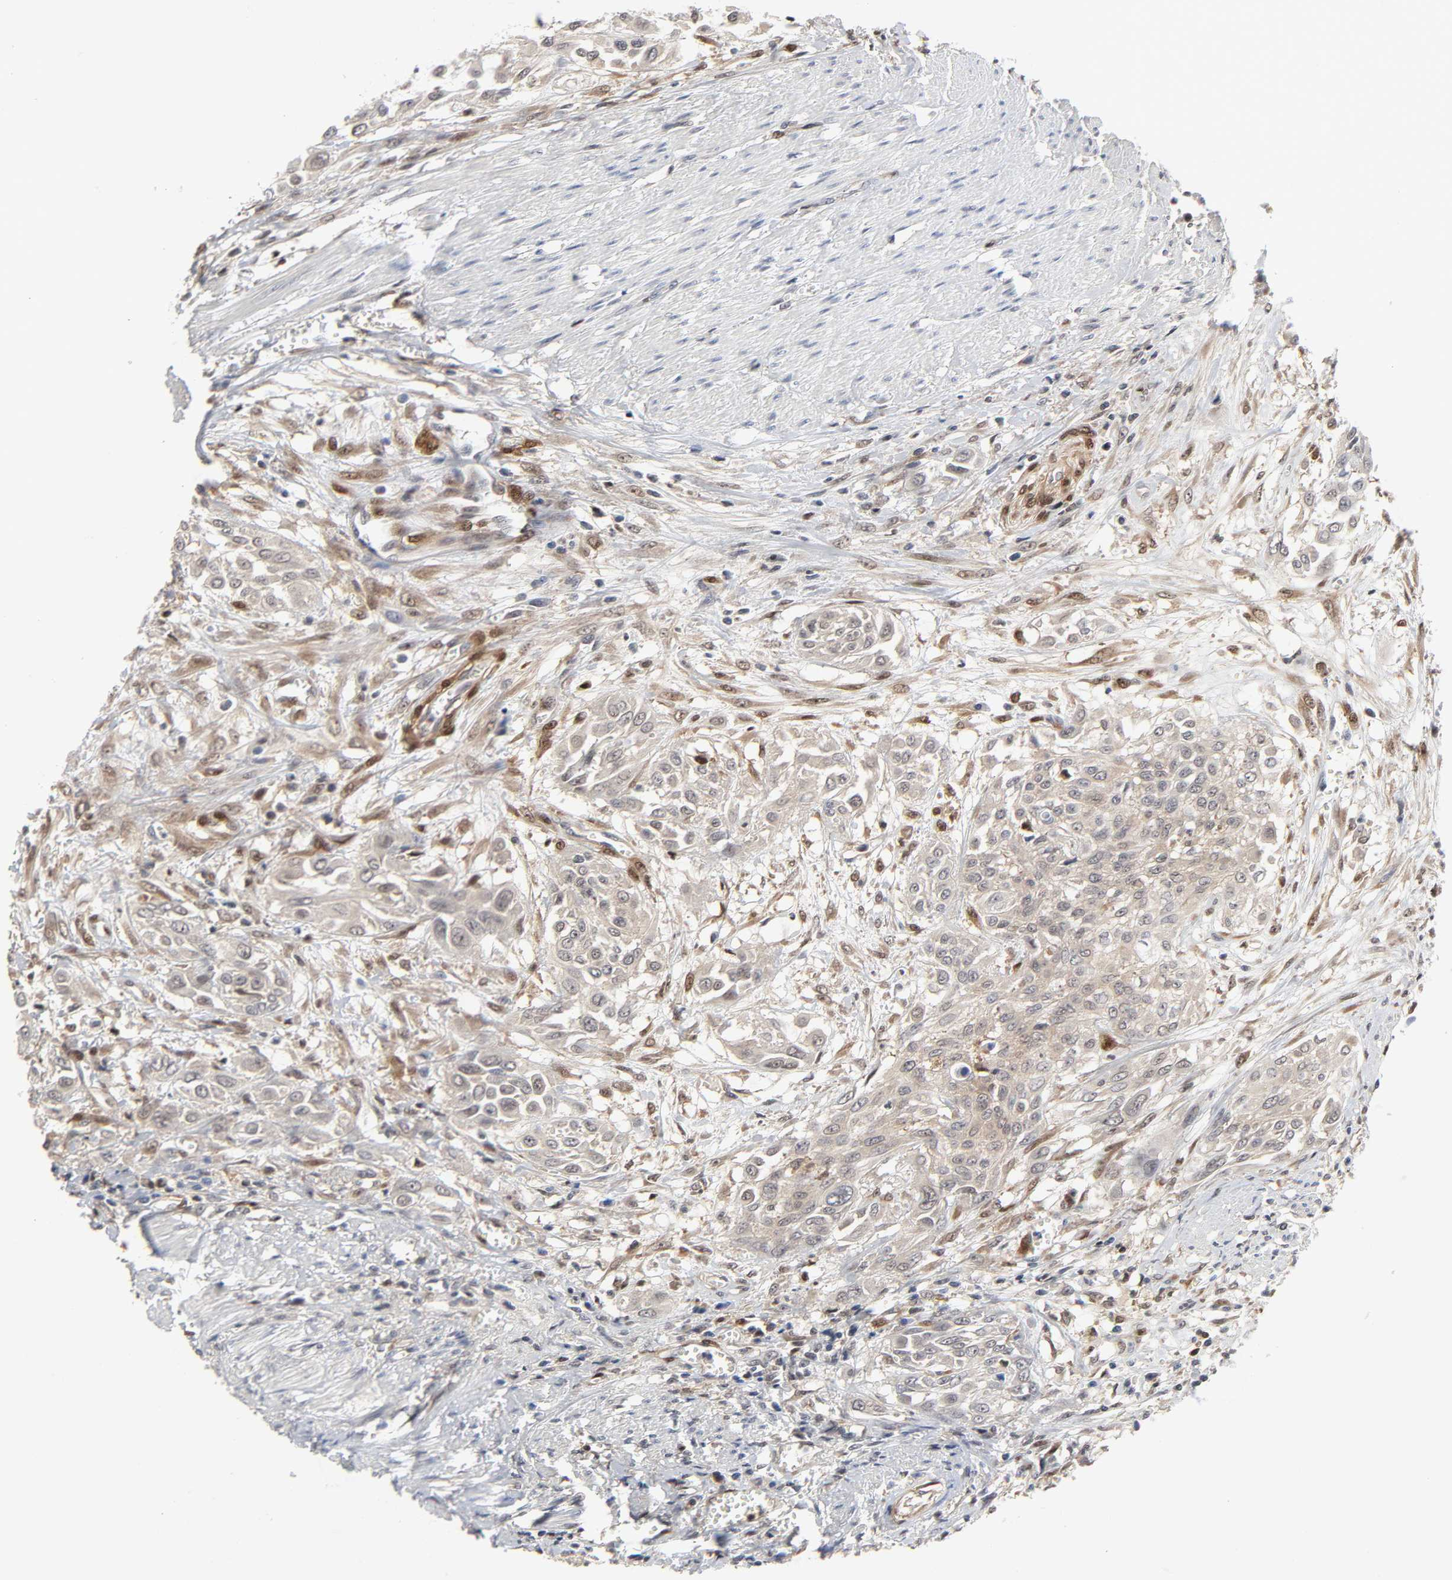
{"staining": {"intensity": "weak", "quantity": ">75%", "location": "cytoplasmic/membranous"}, "tissue": "urothelial cancer", "cell_type": "Tumor cells", "image_type": "cancer", "snomed": [{"axis": "morphology", "description": "Urothelial carcinoma, High grade"}, {"axis": "topography", "description": "Urinary bladder"}], "caption": "A high-resolution photomicrograph shows IHC staining of urothelial carcinoma (high-grade), which exhibits weak cytoplasmic/membranous positivity in about >75% of tumor cells. The protein is shown in brown color, while the nuclei are stained blue.", "gene": "PTEN", "patient": {"sex": "male", "age": 57}}